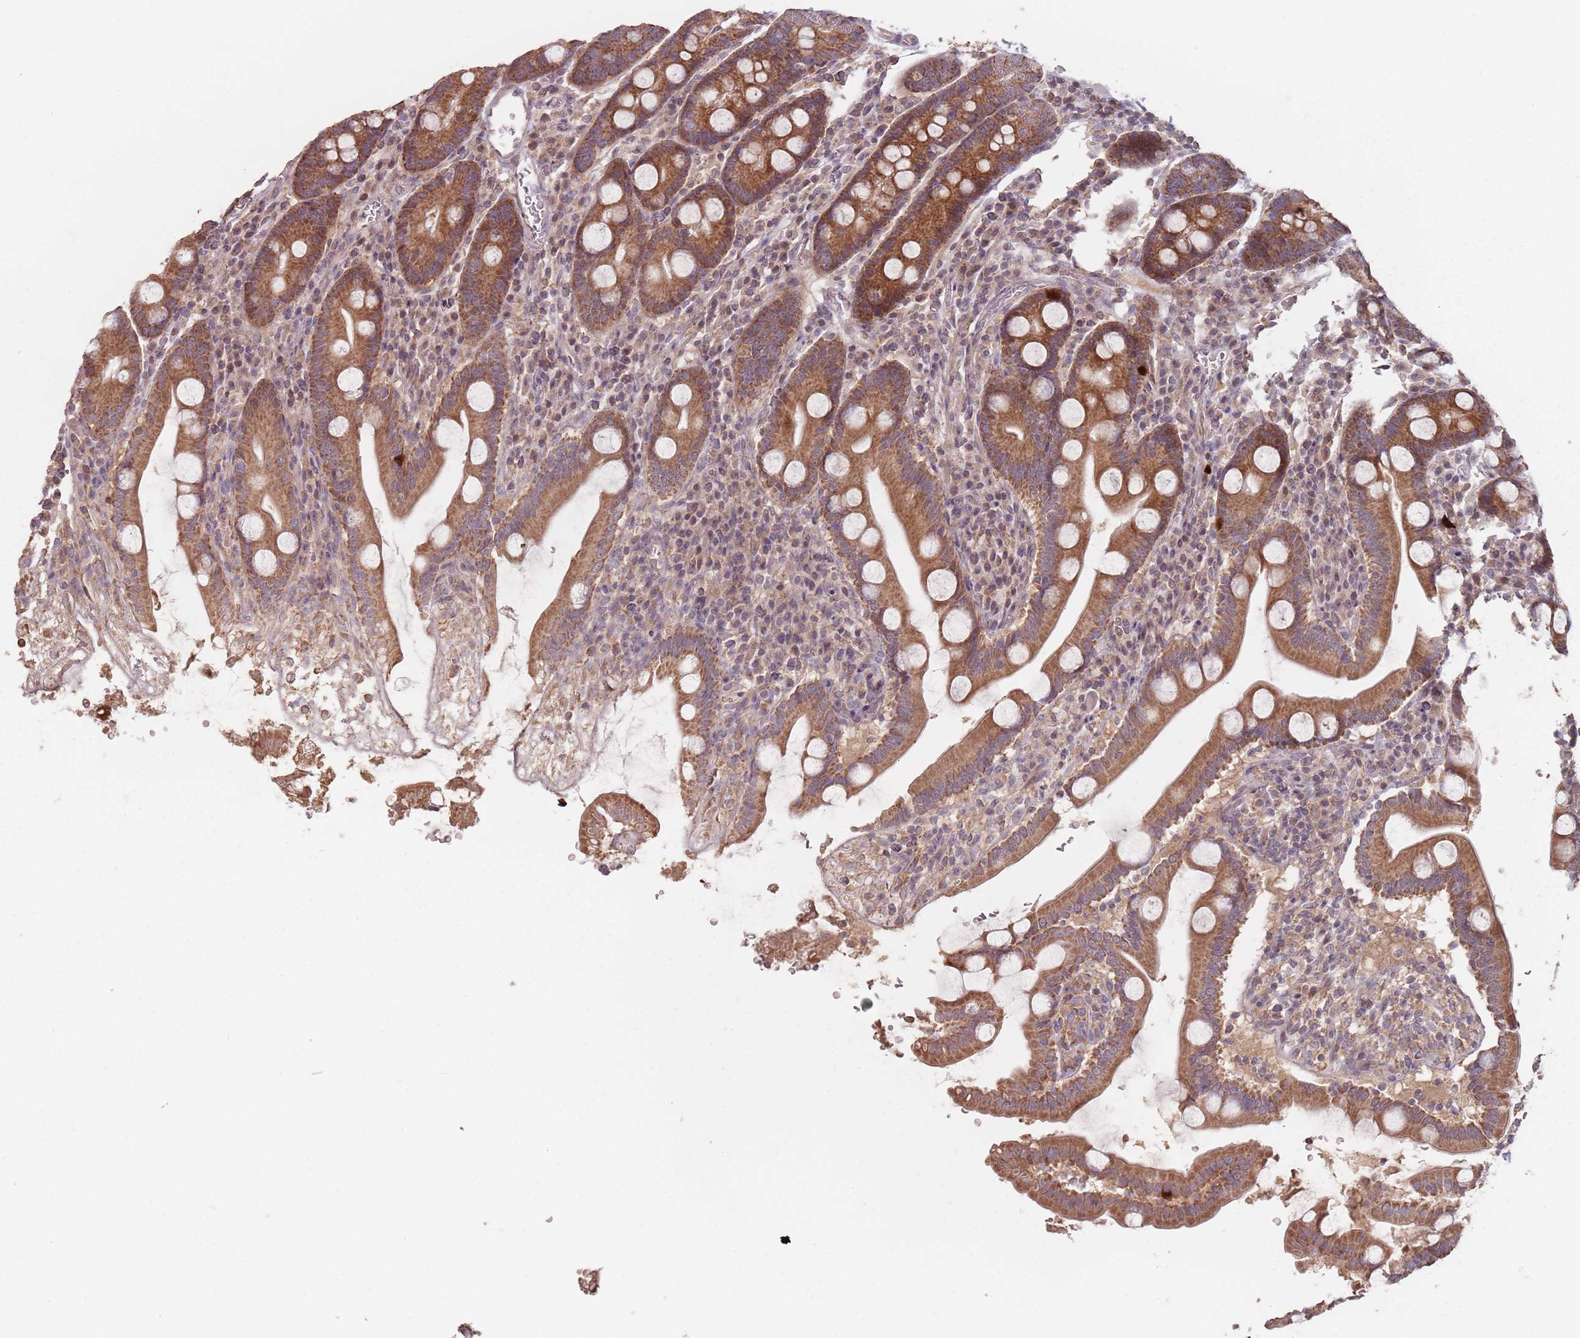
{"staining": {"intensity": "strong", "quantity": ">75%", "location": "cytoplasmic/membranous"}, "tissue": "duodenum", "cell_type": "Glandular cells", "image_type": "normal", "snomed": [{"axis": "morphology", "description": "Normal tissue, NOS"}, {"axis": "topography", "description": "Duodenum"}], "caption": "Brown immunohistochemical staining in benign duodenum shows strong cytoplasmic/membranous staining in approximately >75% of glandular cells. (brown staining indicates protein expression, while blue staining denotes nuclei).", "gene": "VPS52", "patient": {"sex": "male", "age": 35}}